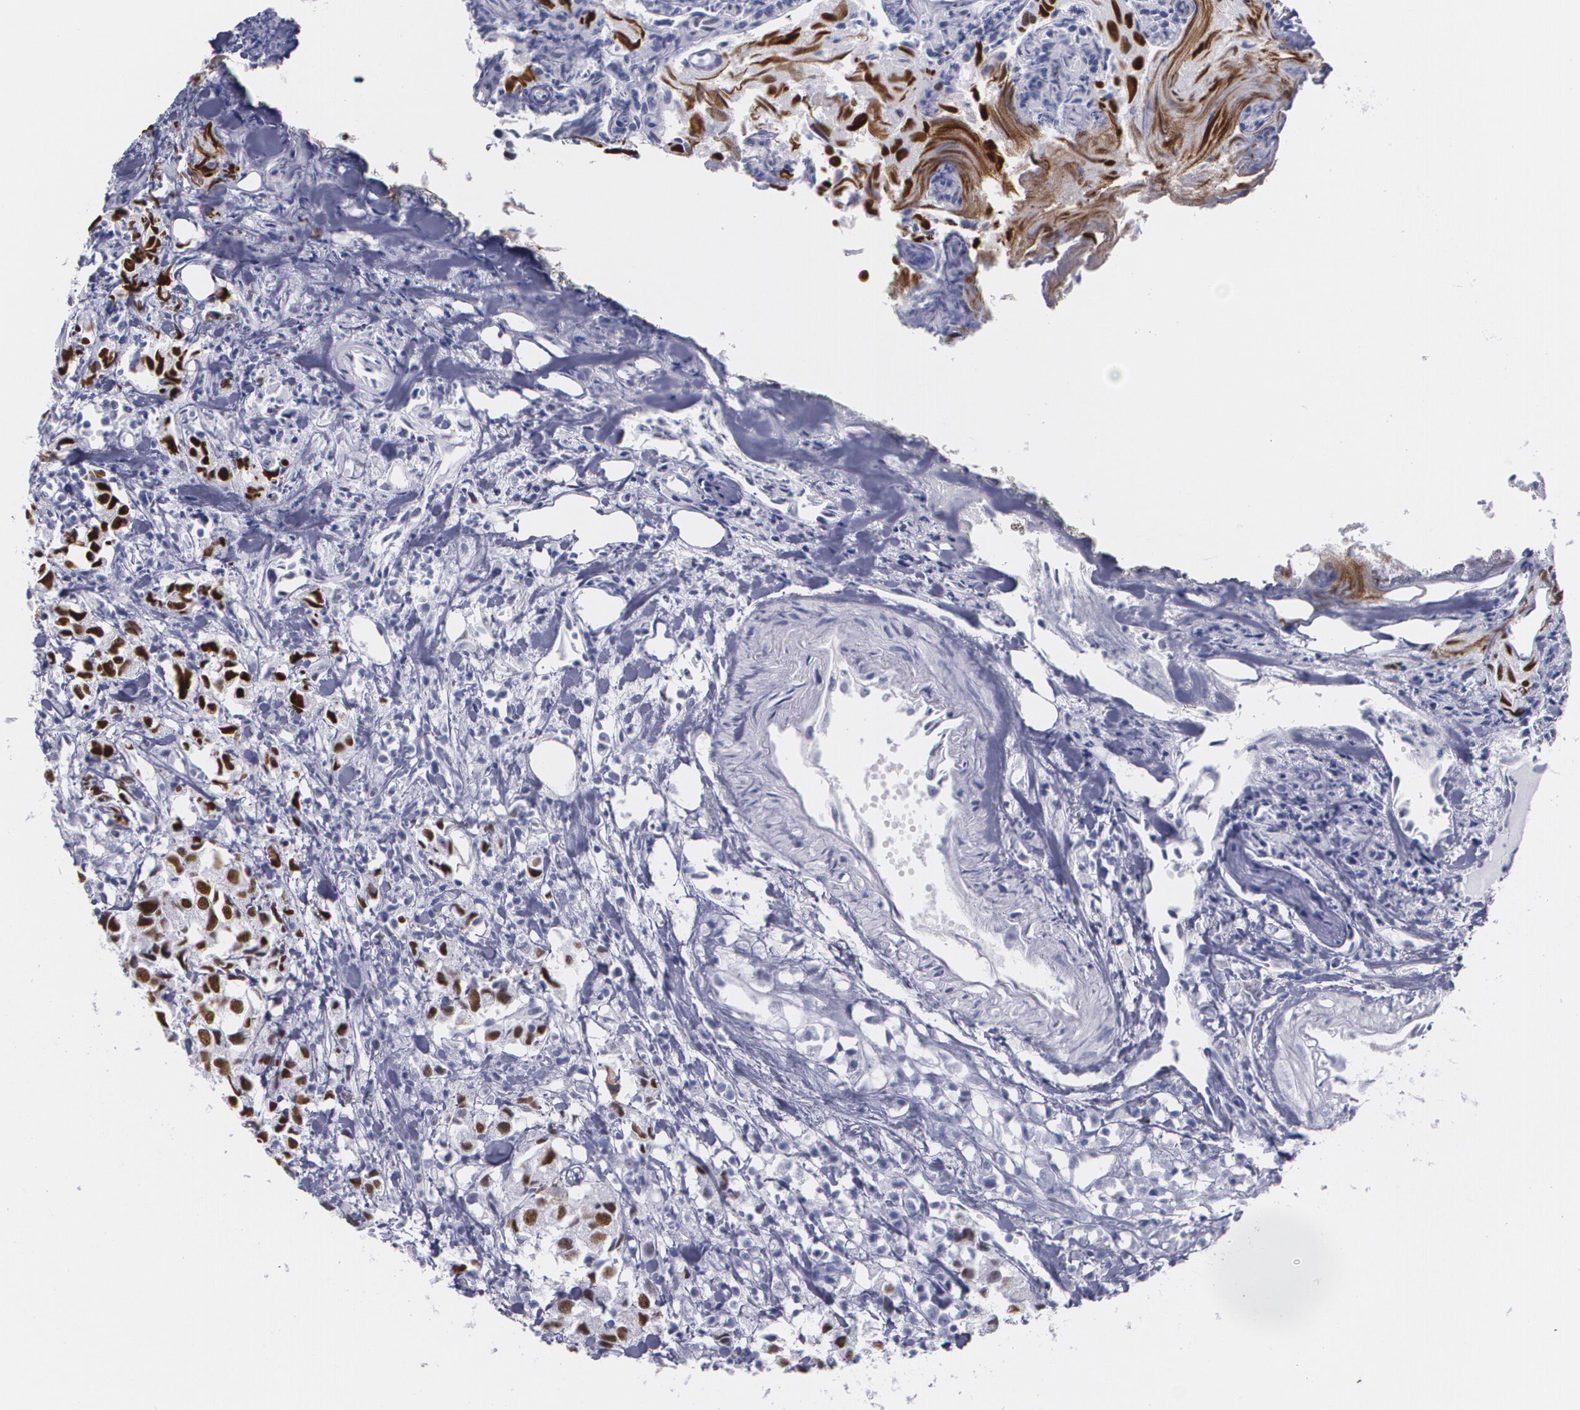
{"staining": {"intensity": "strong", "quantity": ">75%", "location": "nuclear"}, "tissue": "urothelial cancer", "cell_type": "Tumor cells", "image_type": "cancer", "snomed": [{"axis": "morphology", "description": "Urothelial carcinoma, High grade"}, {"axis": "topography", "description": "Urinary bladder"}], "caption": "Protein staining of urothelial cancer tissue exhibits strong nuclear positivity in approximately >75% of tumor cells.", "gene": "TP53", "patient": {"sex": "female", "age": 75}}